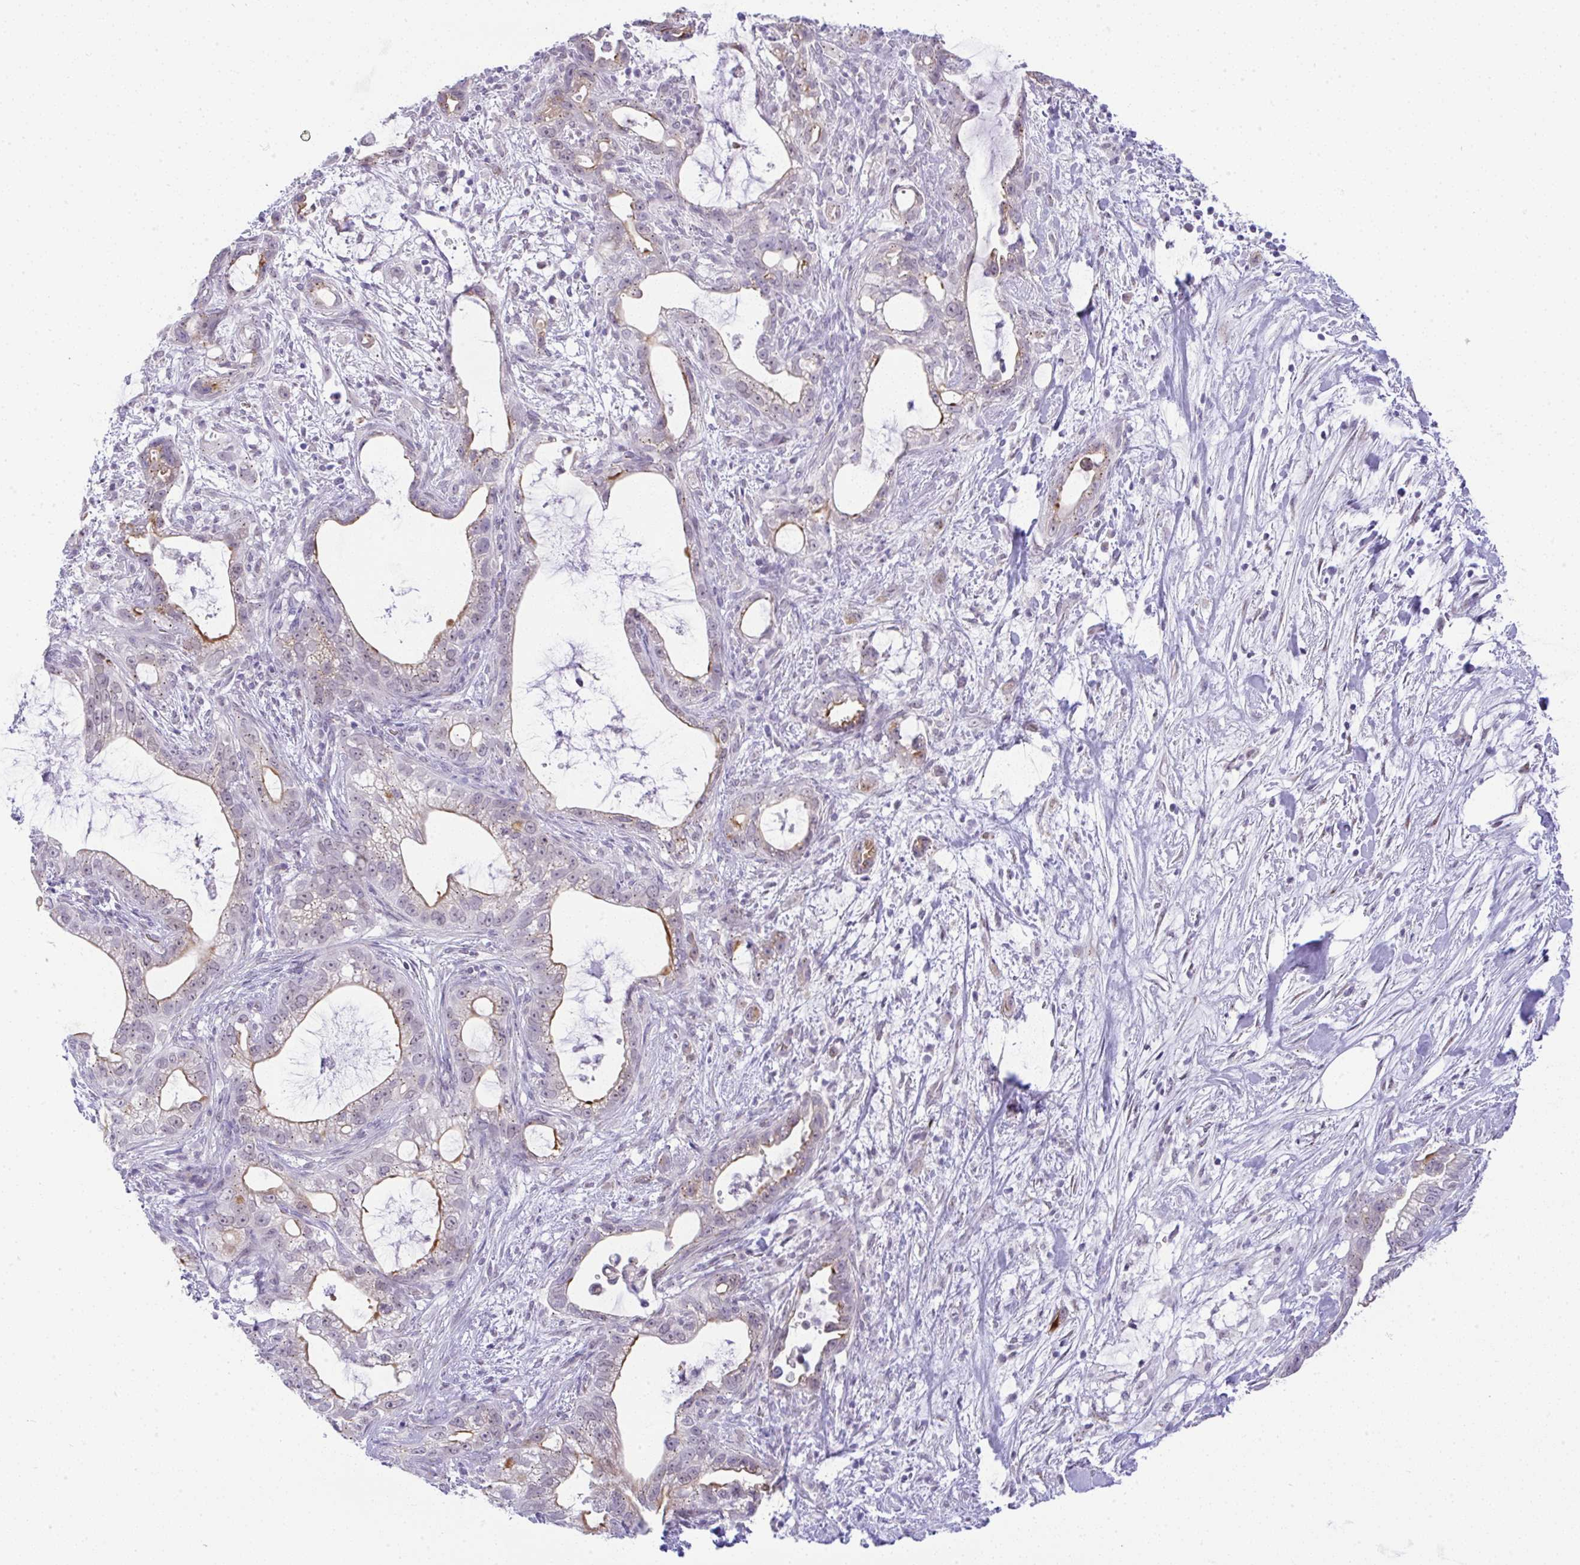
{"staining": {"intensity": "weak", "quantity": "<25%", "location": "cytoplasmic/membranous"}, "tissue": "pancreatic cancer", "cell_type": "Tumor cells", "image_type": "cancer", "snomed": [{"axis": "morphology", "description": "Adenocarcinoma, NOS"}, {"axis": "topography", "description": "Pancreas"}], "caption": "An IHC histopathology image of pancreatic cancer is shown. There is no staining in tumor cells of pancreatic cancer.", "gene": "FAM177A1", "patient": {"sex": "male", "age": 70}}